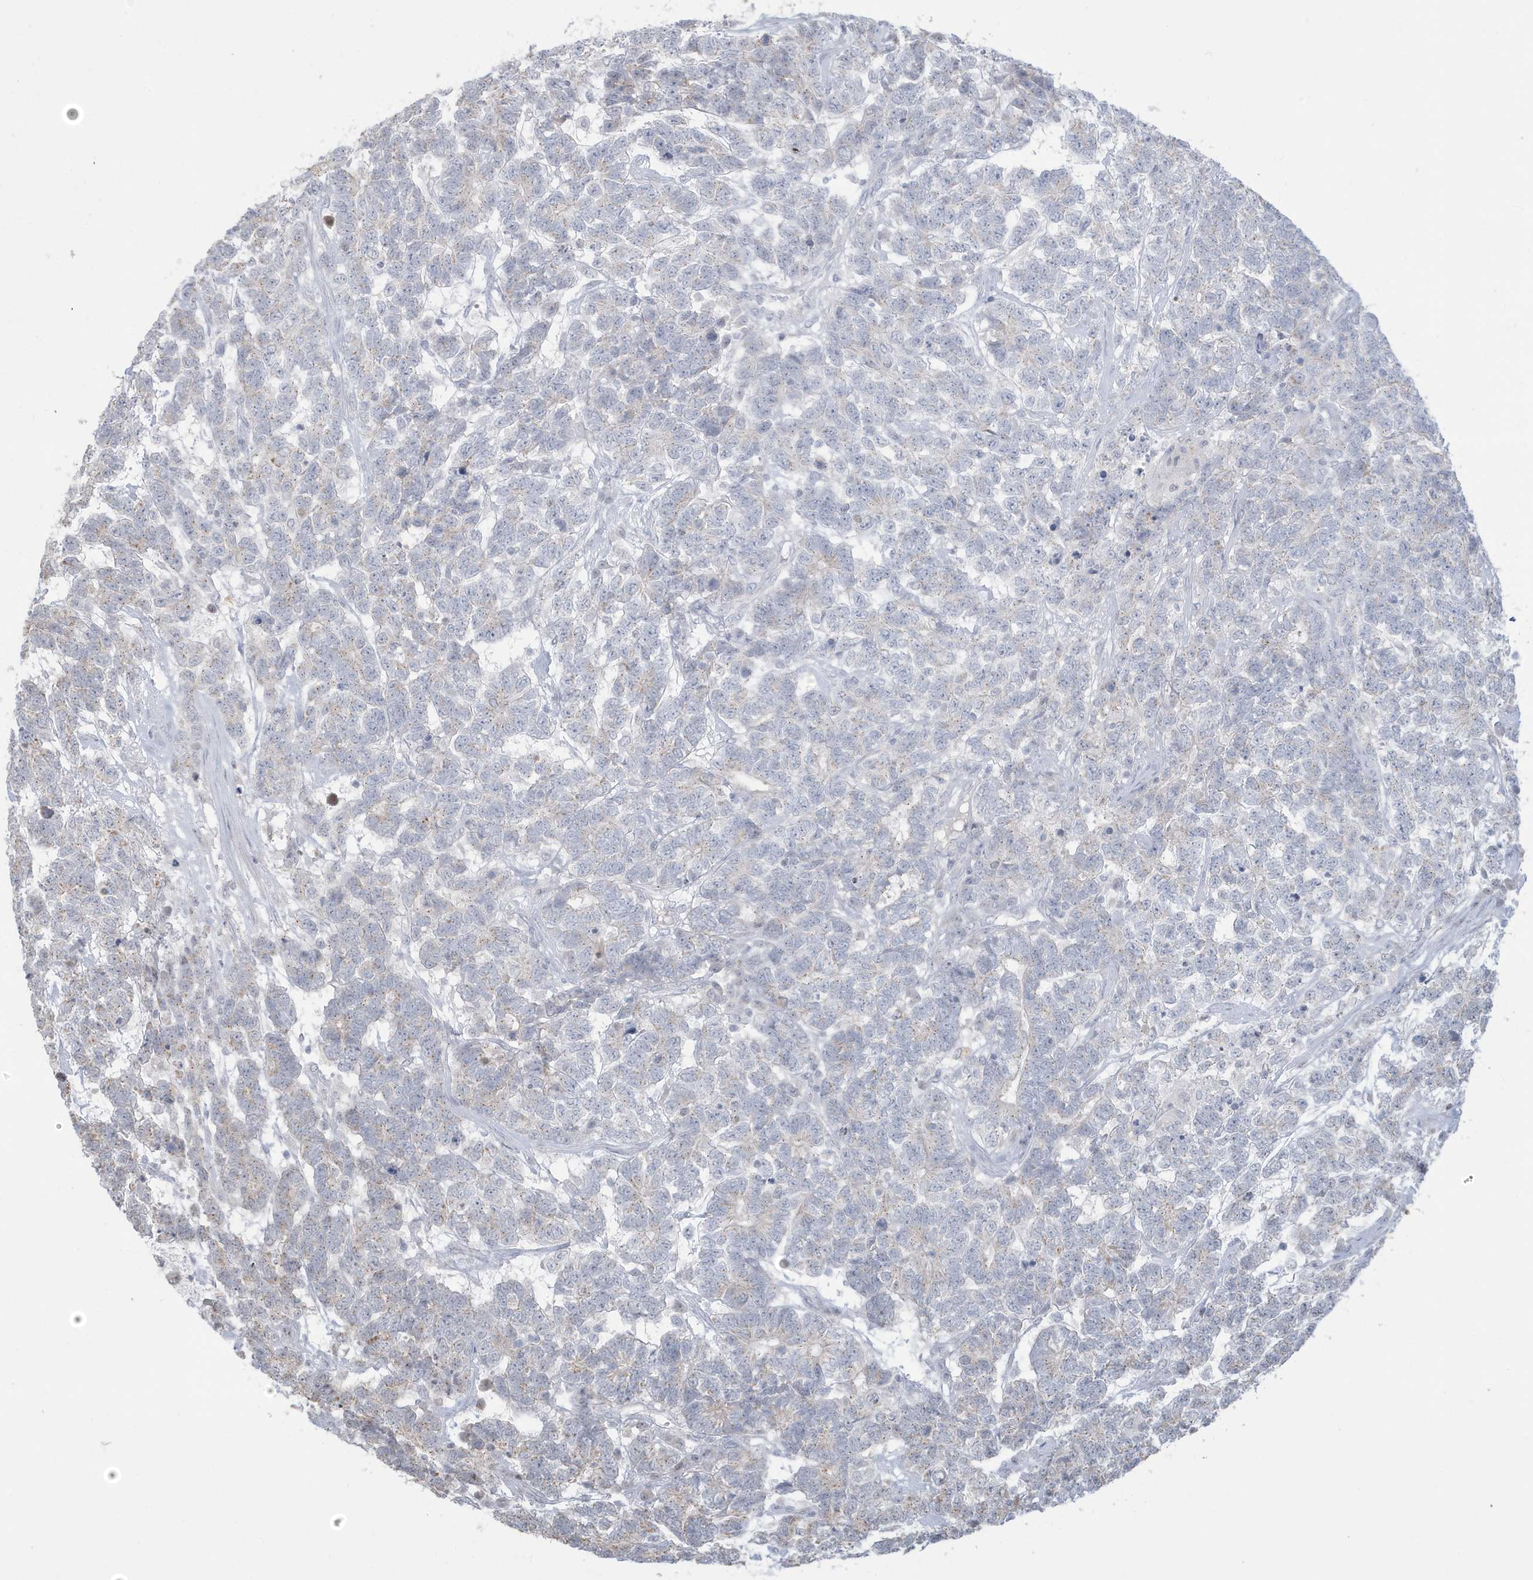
{"staining": {"intensity": "negative", "quantity": "none", "location": "none"}, "tissue": "testis cancer", "cell_type": "Tumor cells", "image_type": "cancer", "snomed": [{"axis": "morphology", "description": "Carcinoma, Embryonal, NOS"}, {"axis": "topography", "description": "Testis"}], "caption": "The immunohistochemistry (IHC) micrograph has no significant staining in tumor cells of testis cancer (embryonal carcinoma) tissue.", "gene": "FNDC1", "patient": {"sex": "male", "age": 26}}